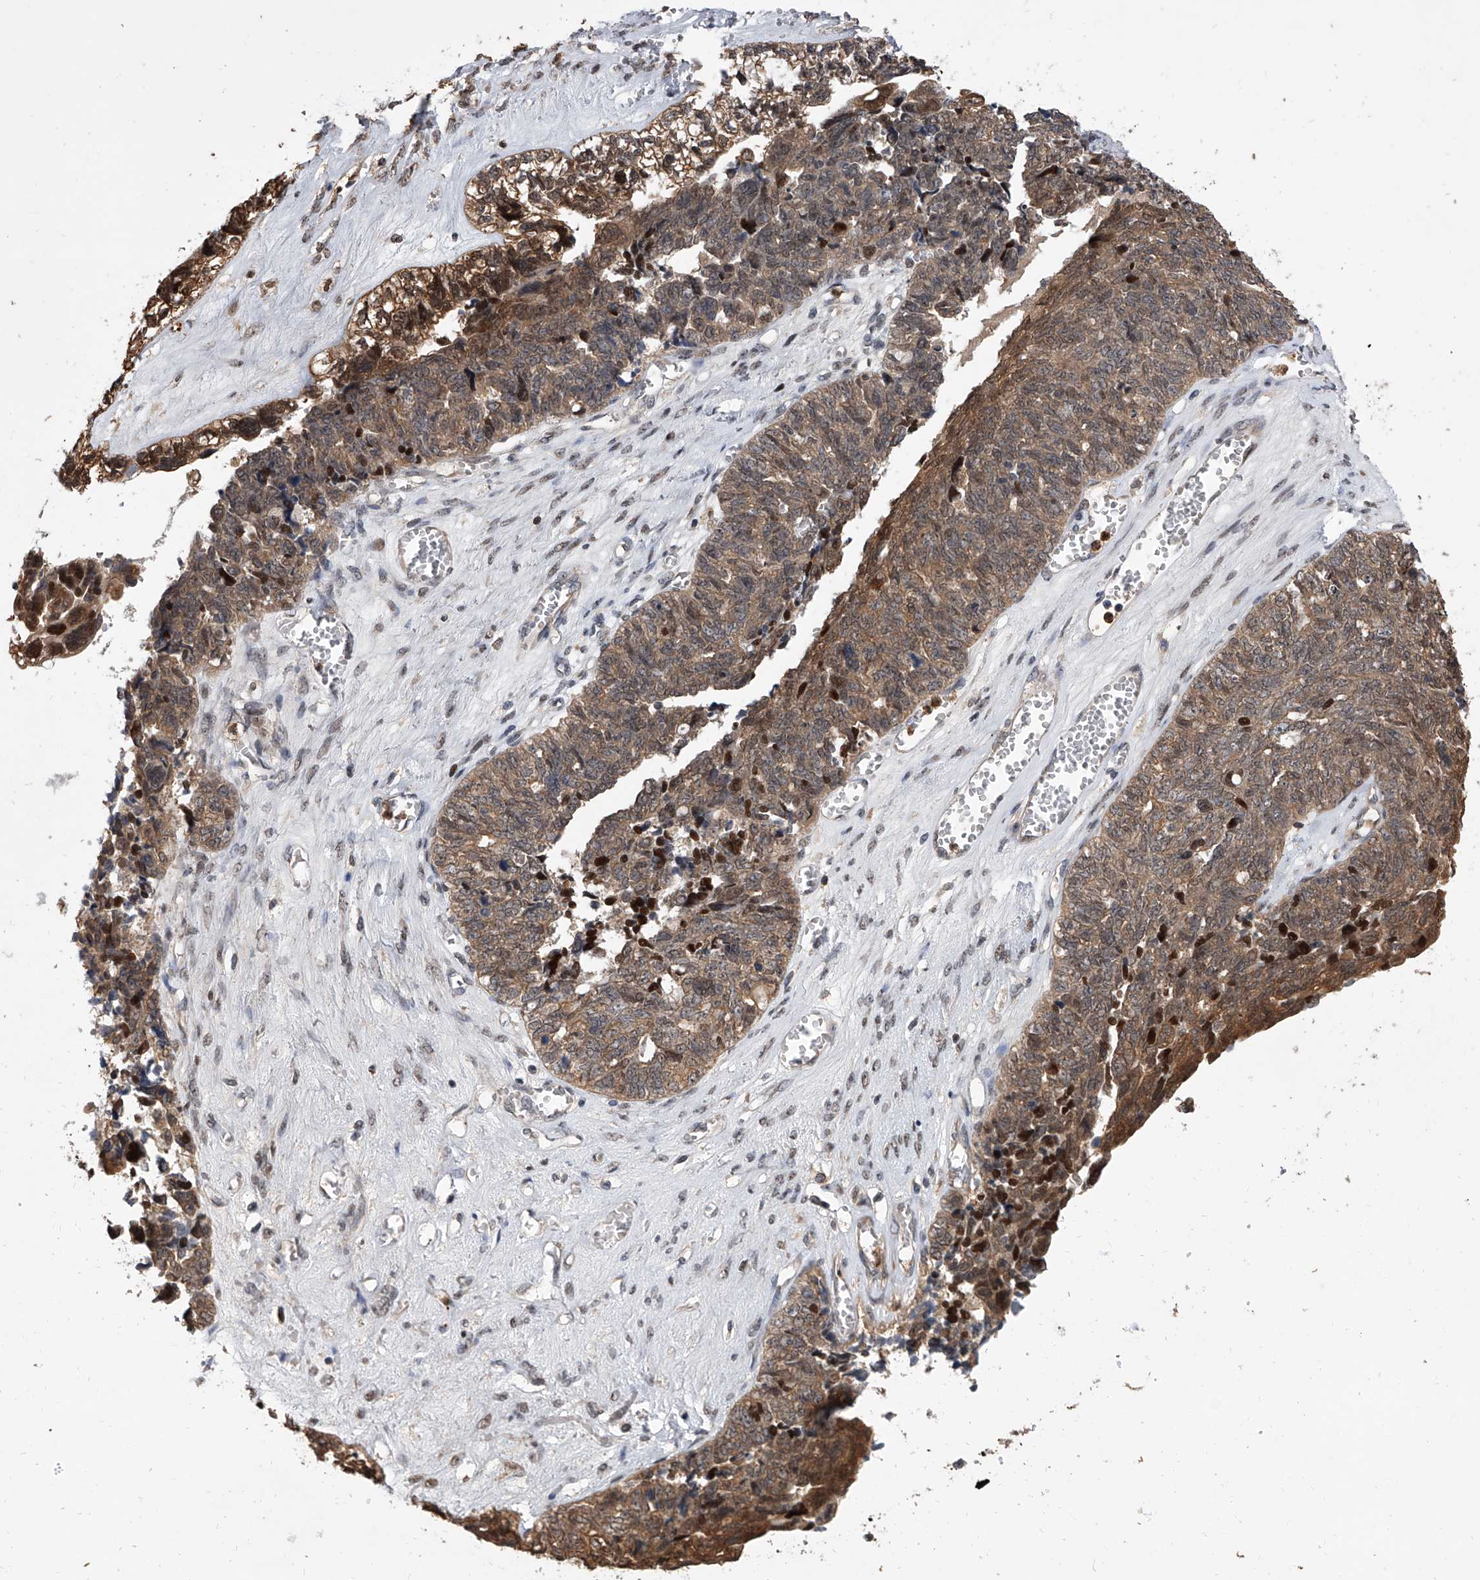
{"staining": {"intensity": "moderate", "quantity": ">75%", "location": "cytoplasmic/membranous"}, "tissue": "ovarian cancer", "cell_type": "Tumor cells", "image_type": "cancer", "snomed": [{"axis": "morphology", "description": "Cystadenocarcinoma, serous, NOS"}, {"axis": "topography", "description": "Ovary"}], "caption": "The micrograph reveals a brown stain indicating the presence of a protein in the cytoplasmic/membranous of tumor cells in ovarian serous cystadenocarcinoma.", "gene": "BHLHE23", "patient": {"sex": "female", "age": 79}}